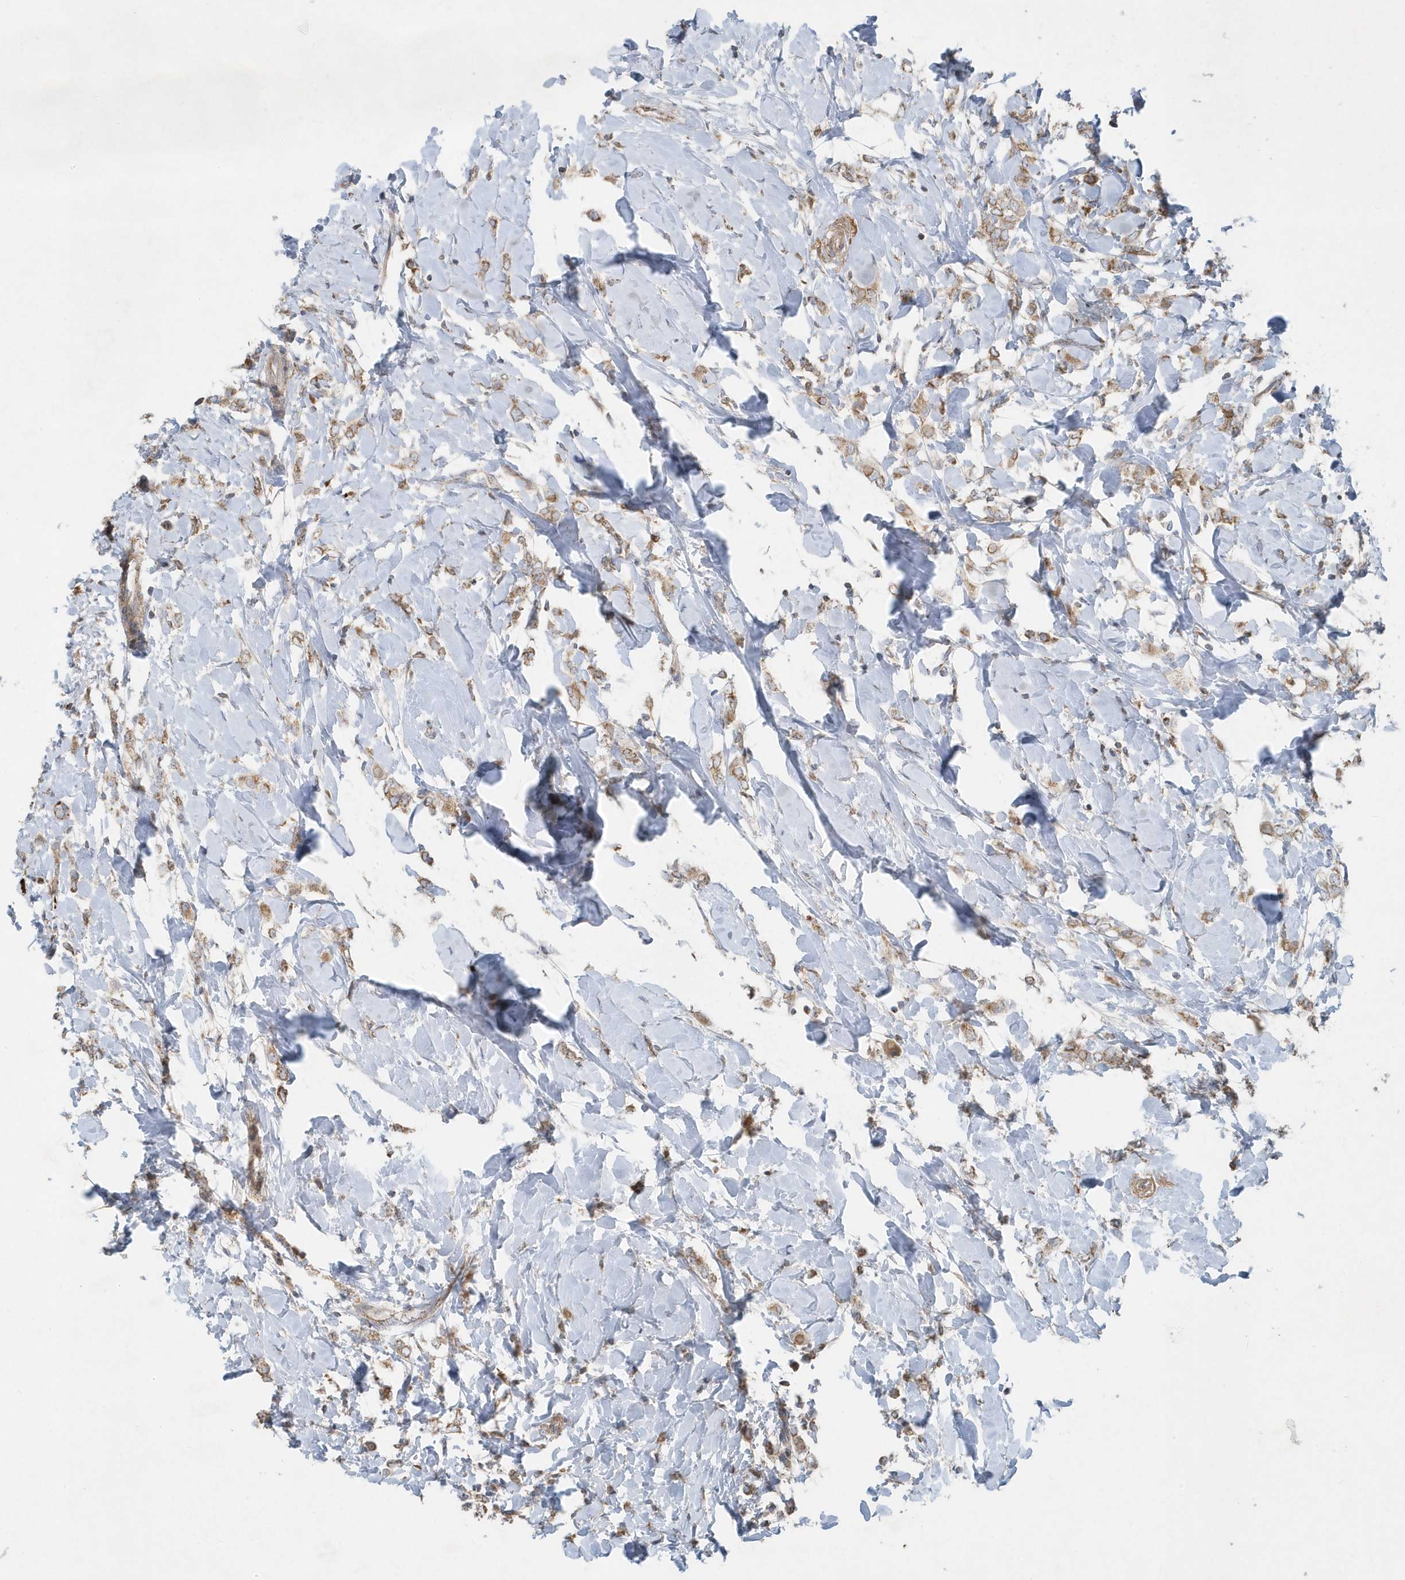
{"staining": {"intensity": "moderate", "quantity": ">75%", "location": "cytoplasmic/membranous"}, "tissue": "breast cancer", "cell_type": "Tumor cells", "image_type": "cancer", "snomed": [{"axis": "morphology", "description": "Normal tissue, NOS"}, {"axis": "morphology", "description": "Lobular carcinoma"}, {"axis": "topography", "description": "Breast"}], "caption": "This photomicrograph displays immunohistochemistry staining of human breast cancer, with medium moderate cytoplasmic/membranous expression in about >75% of tumor cells.", "gene": "SLC38A2", "patient": {"sex": "female", "age": 47}}